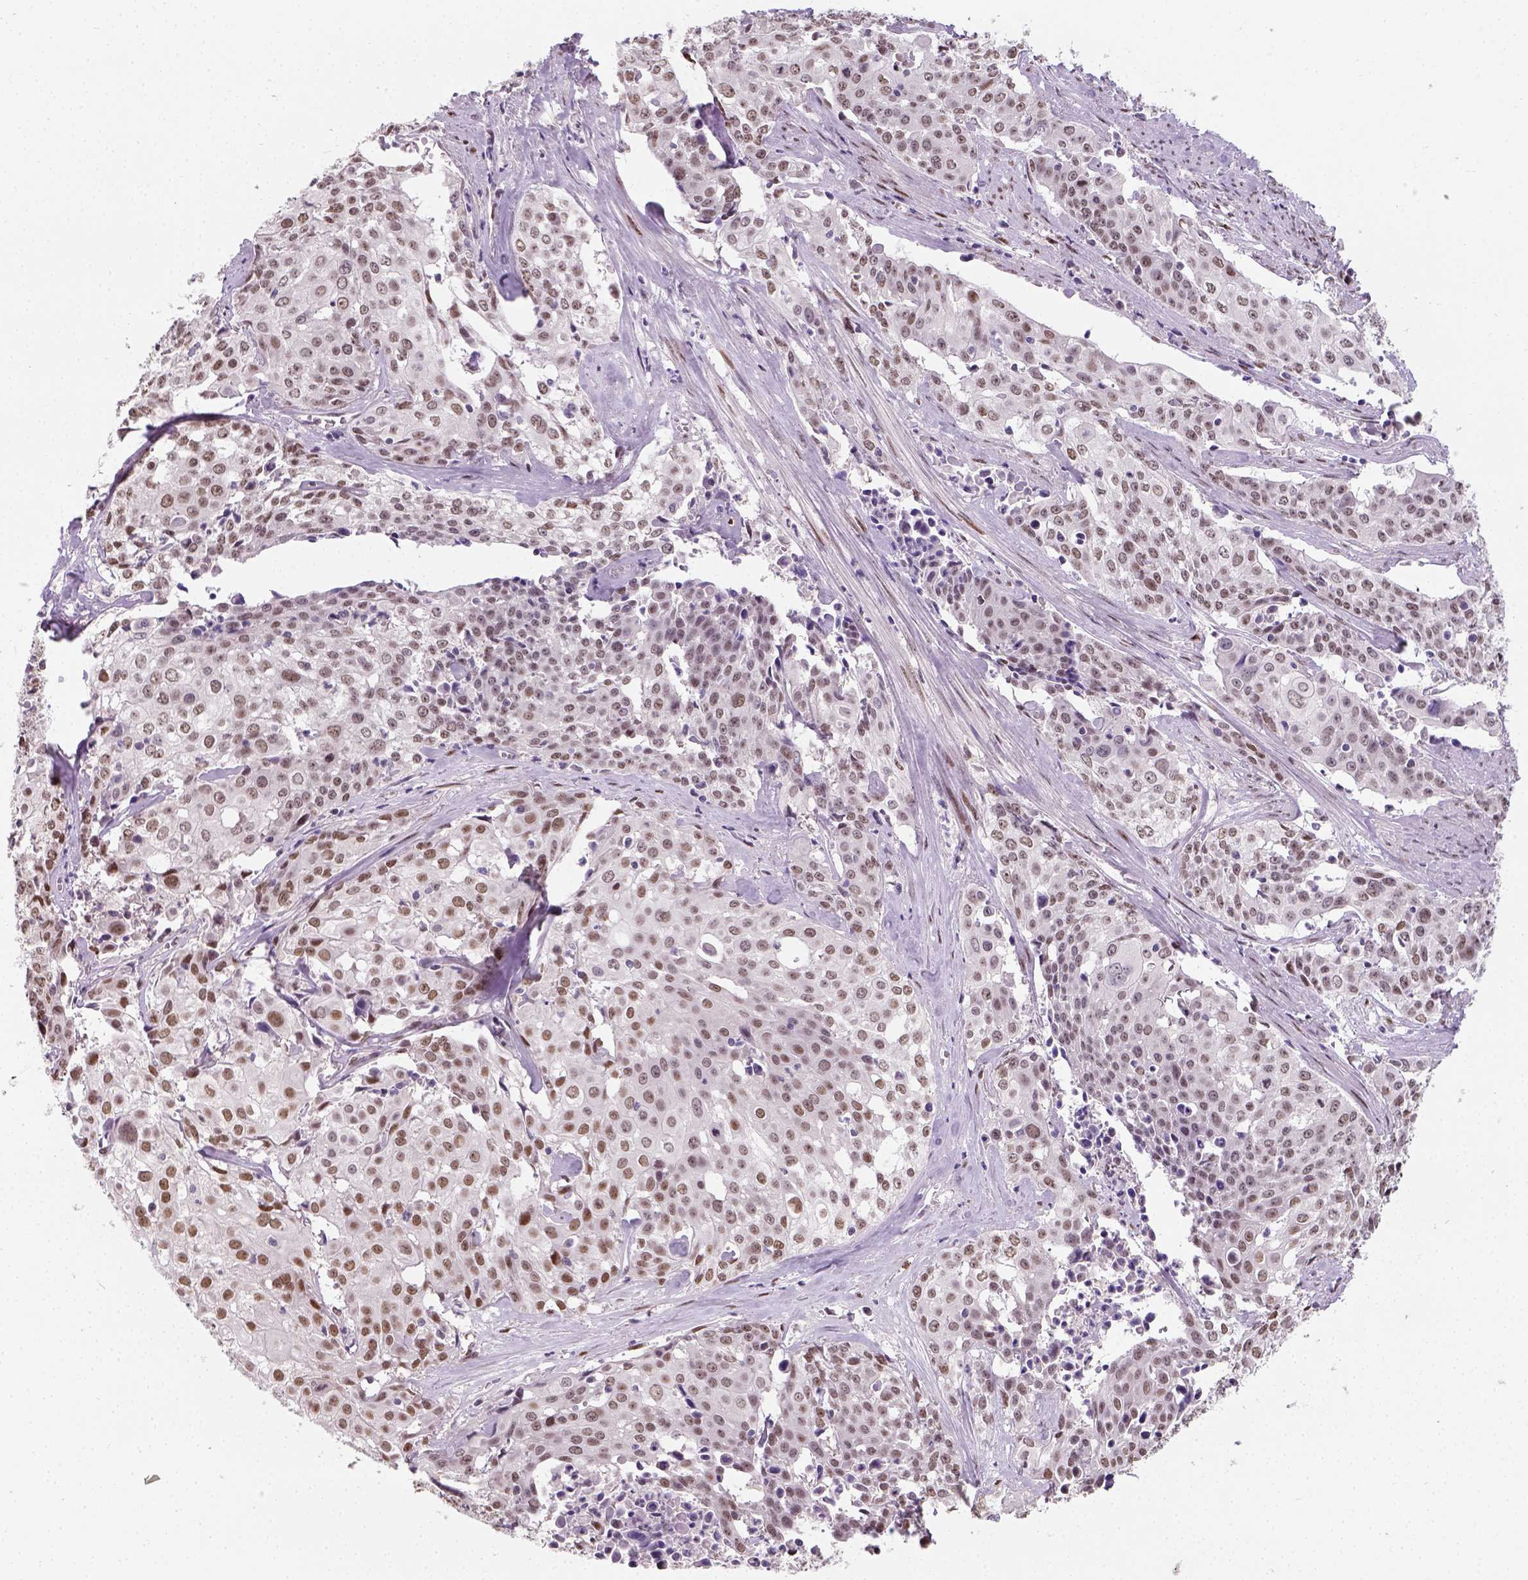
{"staining": {"intensity": "moderate", "quantity": ">75%", "location": "nuclear"}, "tissue": "cervical cancer", "cell_type": "Tumor cells", "image_type": "cancer", "snomed": [{"axis": "morphology", "description": "Squamous cell carcinoma, NOS"}, {"axis": "topography", "description": "Cervix"}], "caption": "Immunohistochemistry (IHC) image of human cervical squamous cell carcinoma stained for a protein (brown), which exhibits medium levels of moderate nuclear expression in about >75% of tumor cells.", "gene": "C1orf112", "patient": {"sex": "female", "age": 39}}